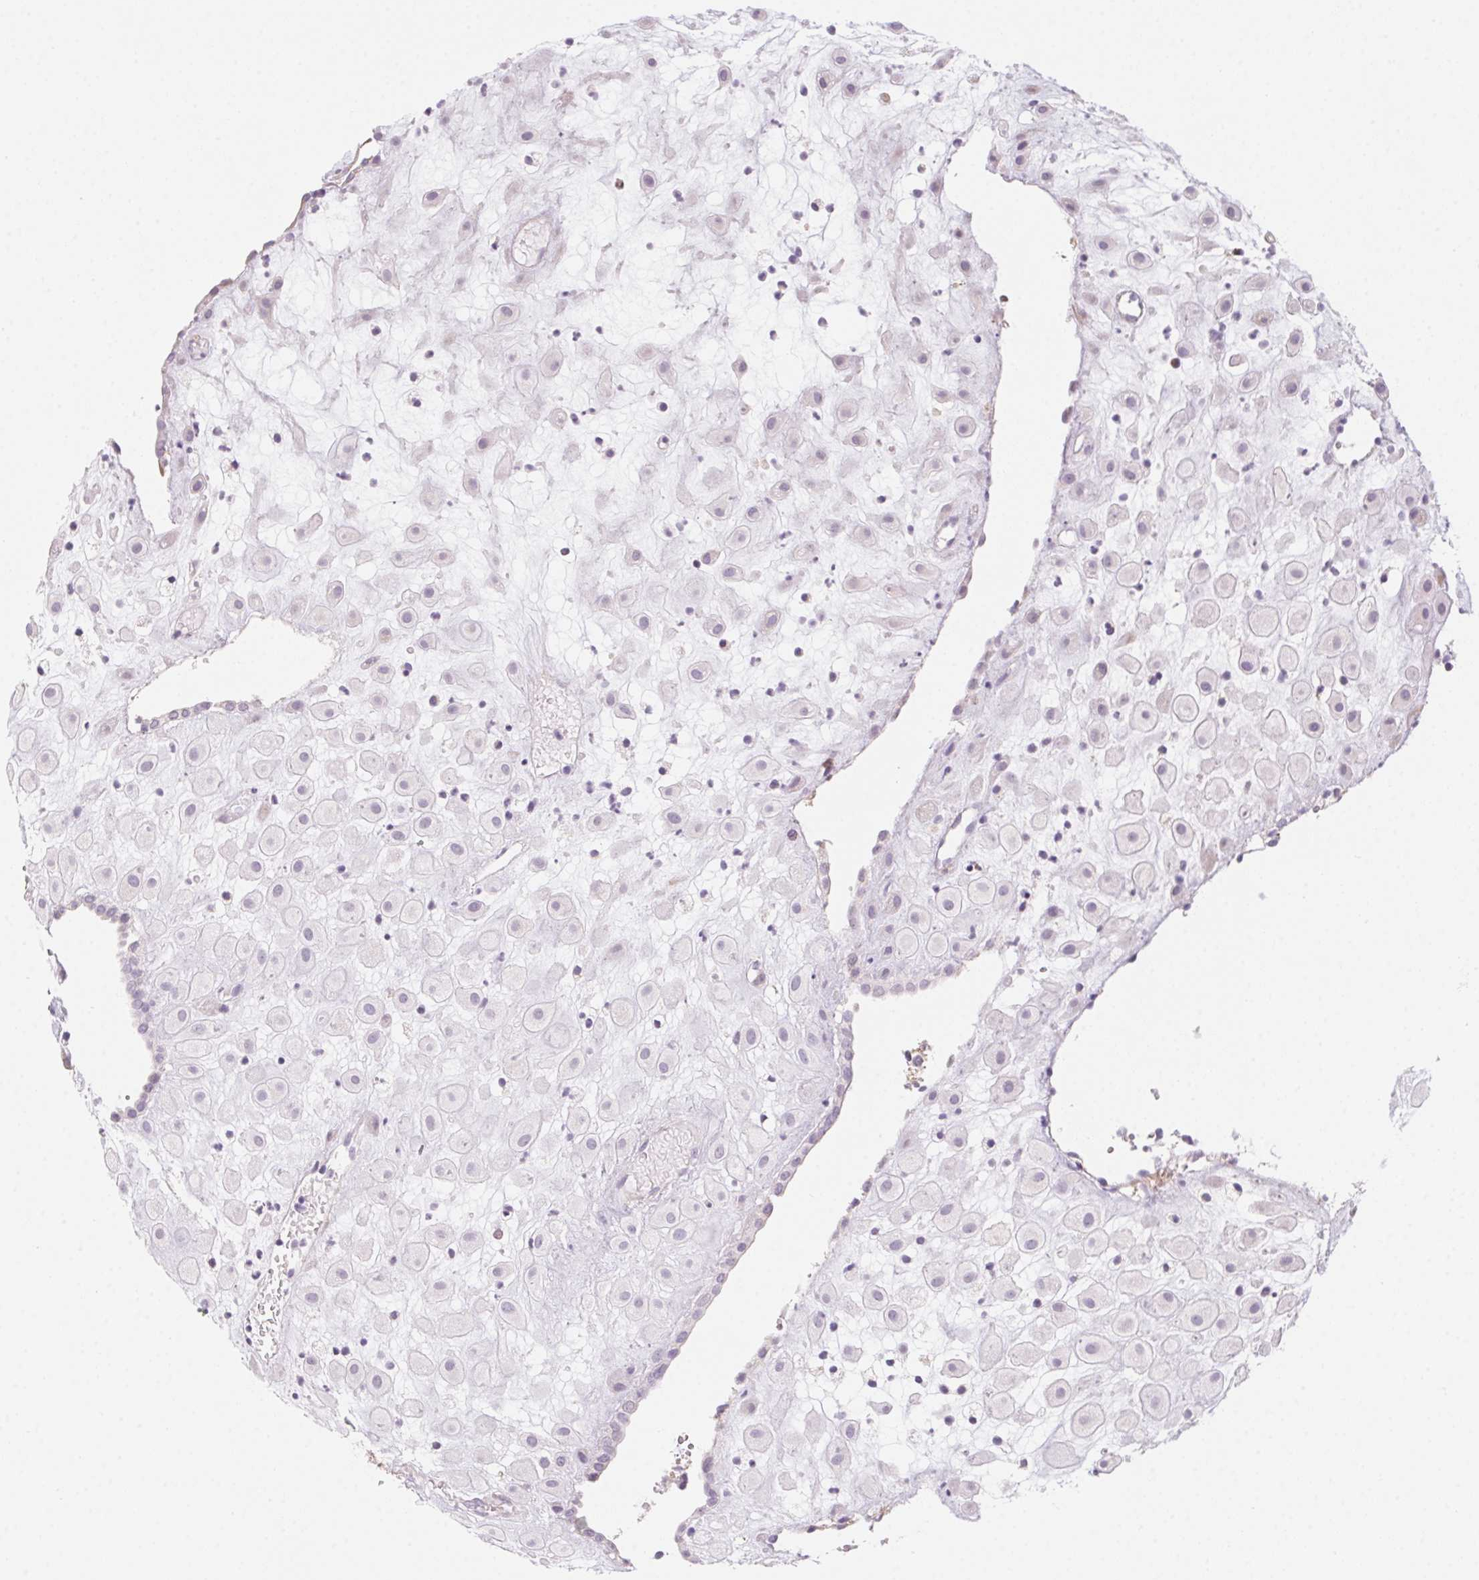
{"staining": {"intensity": "negative", "quantity": "none", "location": "none"}, "tissue": "placenta", "cell_type": "Decidual cells", "image_type": "normal", "snomed": [{"axis": "morphology", "description": "Normal tissue, NOS"}, {"axis": "topography", "description": "Placenta"}], "caption": "The micrograph shows no significant staining in decidual cells of placenta. The staining was performed using DAB (3,3'-diaminobenzidine) to visualize the protein expression in brown, while the nuclei were stained in blue with hematoxylin (Magnification: 20x).", "gene": "PRPH", "patient": {"sex": "female", "age": 24}}